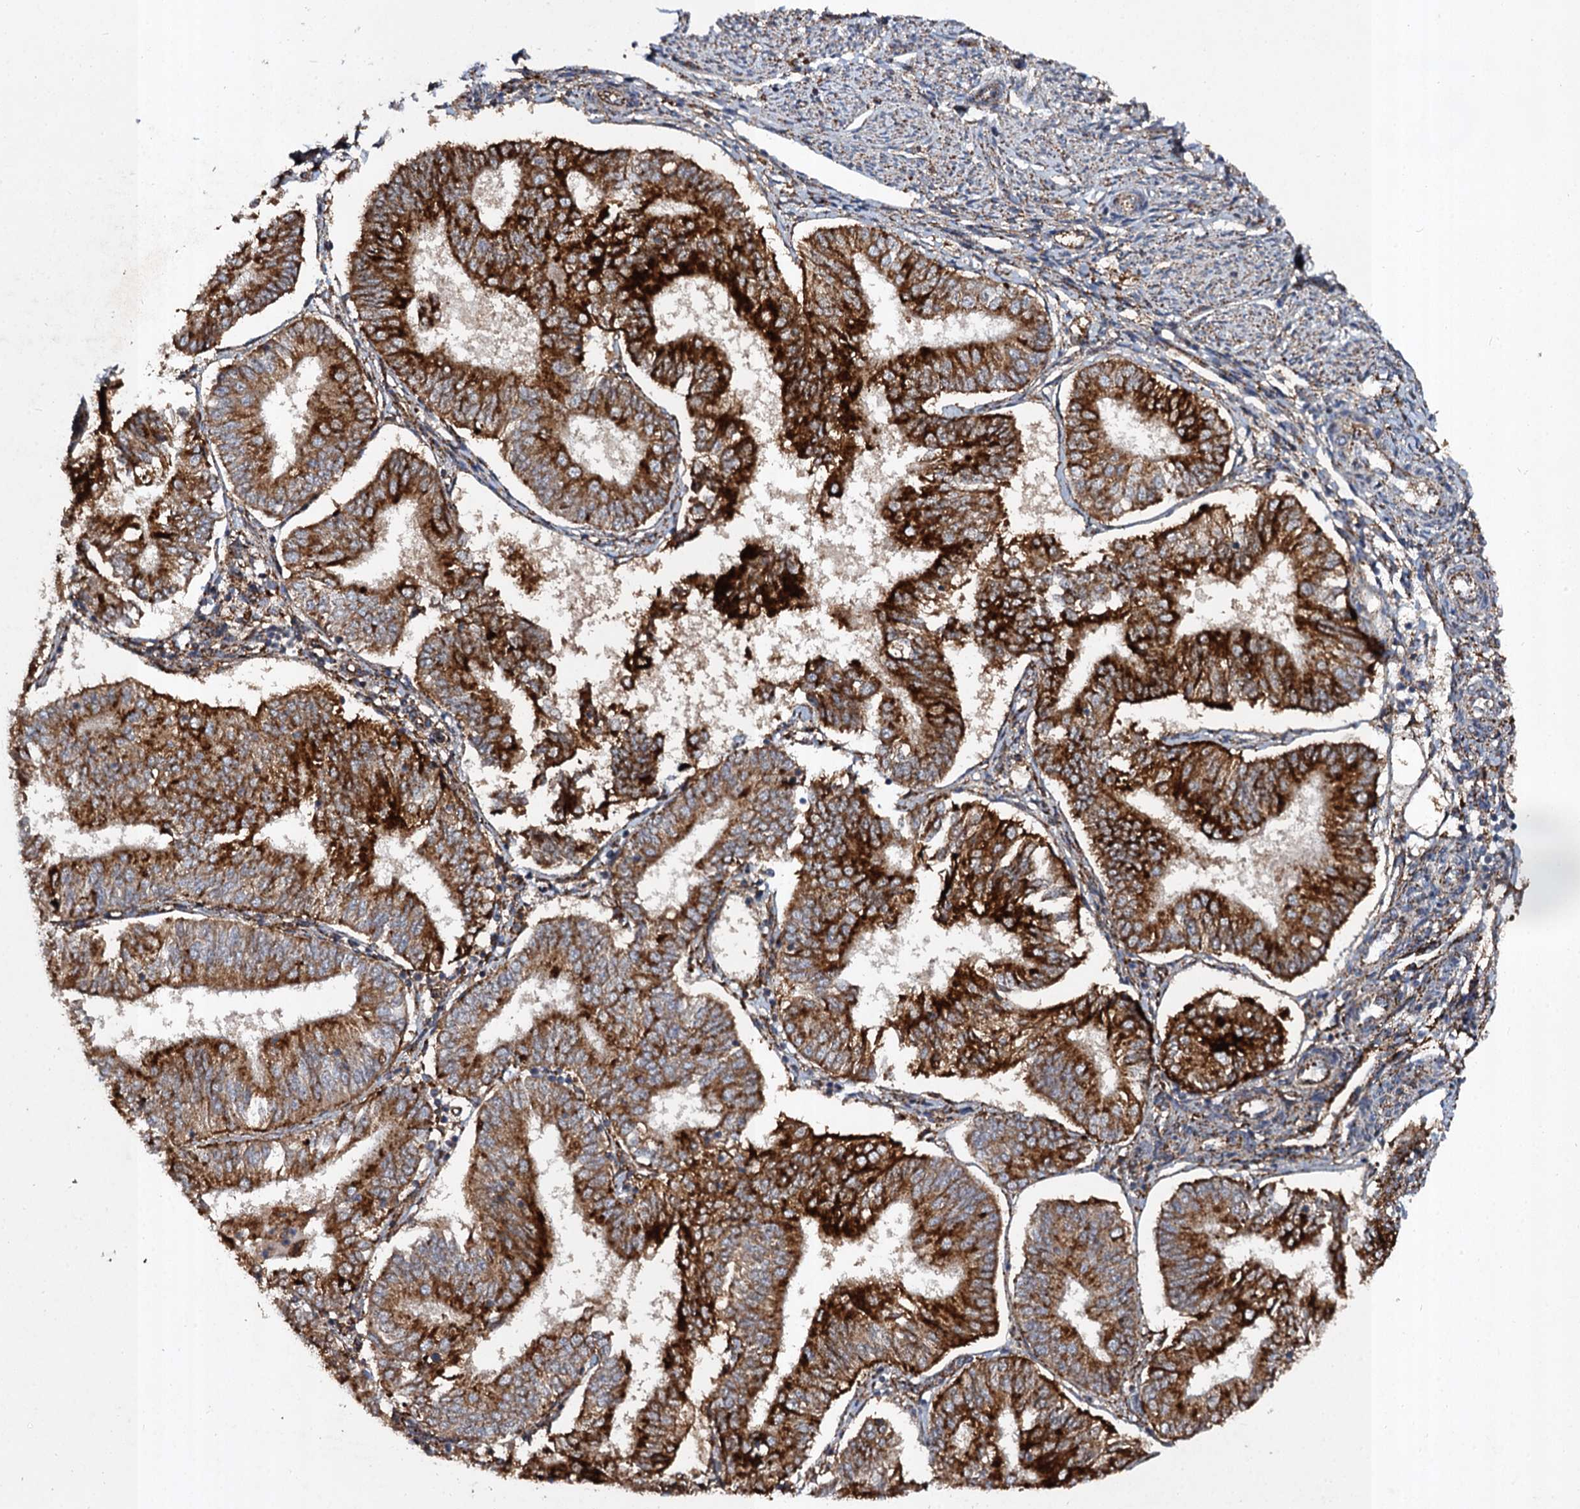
{"staining": {"intensity": "strong", "quantity": ">75%", "location": "cytoplasmic/membranous"}, "tissue": "endometrial cancer", "cell_type": "Tumor cells", "image_type": "cancer", "snomed": [{"axis": "morphology", "description": "Adenocarcinoma, NOS"}, {"axis": "topography", "description": "Endometrium"}], "caption": "Endometrial adenocarcinoma tissue reveals strong cytoplasmic/membranous expression in approximately >75% of tumor cells, visualized by immunohistochemistry.", "gene": "GBA1", "patient": {"sex": "female", "age": 58}}